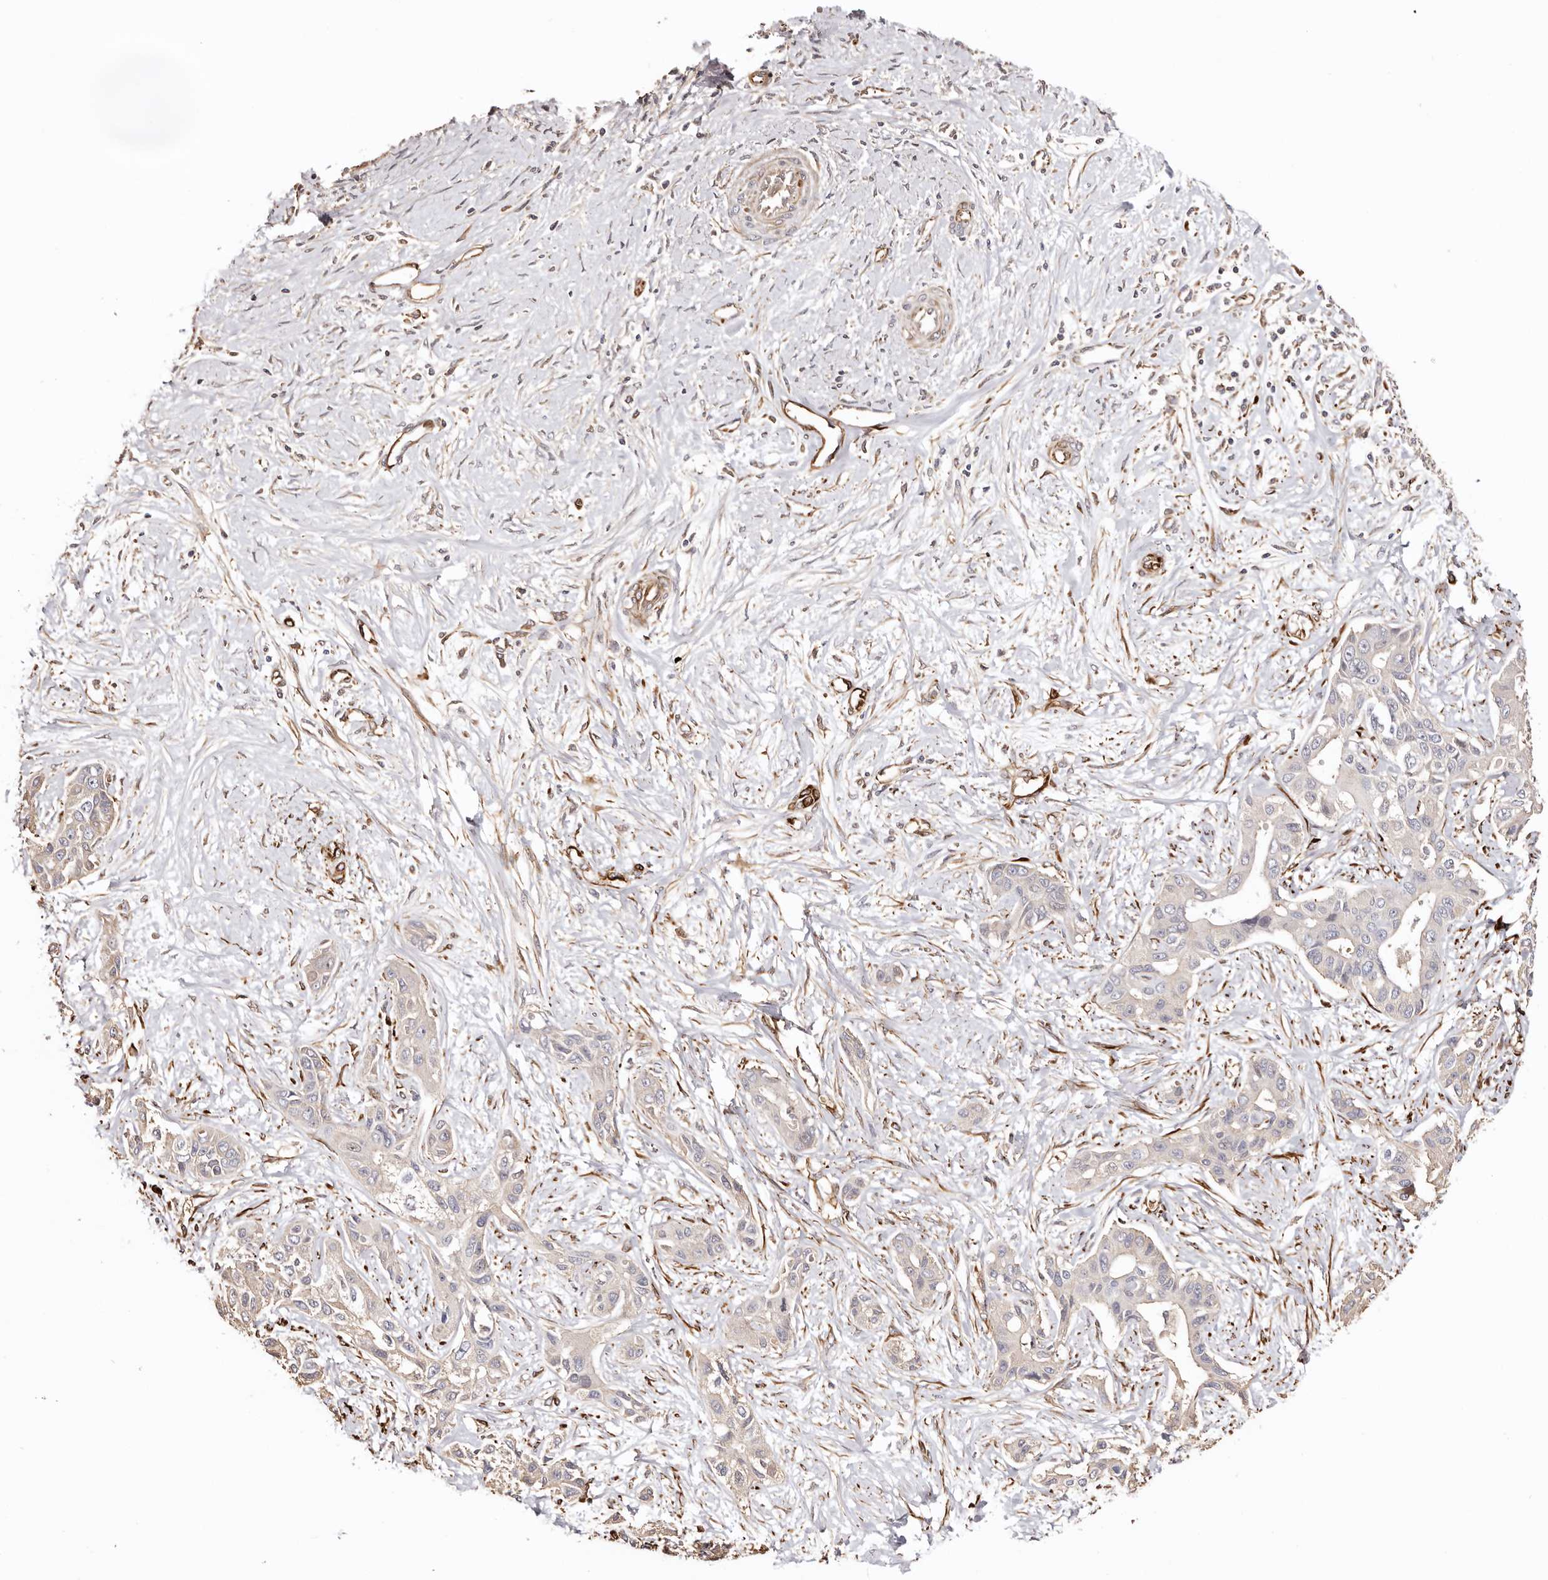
{"staining": {"intensity": "negative", "quantity": "none", "location": "none"}, "tissue": "liver cancer", "cell_type": "Tumor cells", "image_type": "cancer", "snomed": [{"axis": "morphology", "description": "Cholangiocarcinoma"}, {"axis": "topography", "description": "Liver"}], "caption": "Liver cholangiocarcinoma was stained to show a protein in brown. There is no significant expression in tumor cells. The staining is performed using DAB (3,3'-diaminobenzidine) brown chromogen with nuclei counter-stained in using hematoxylin.", "gene": "ZNF557", "patient": {"sex": "male", "age": 59}}